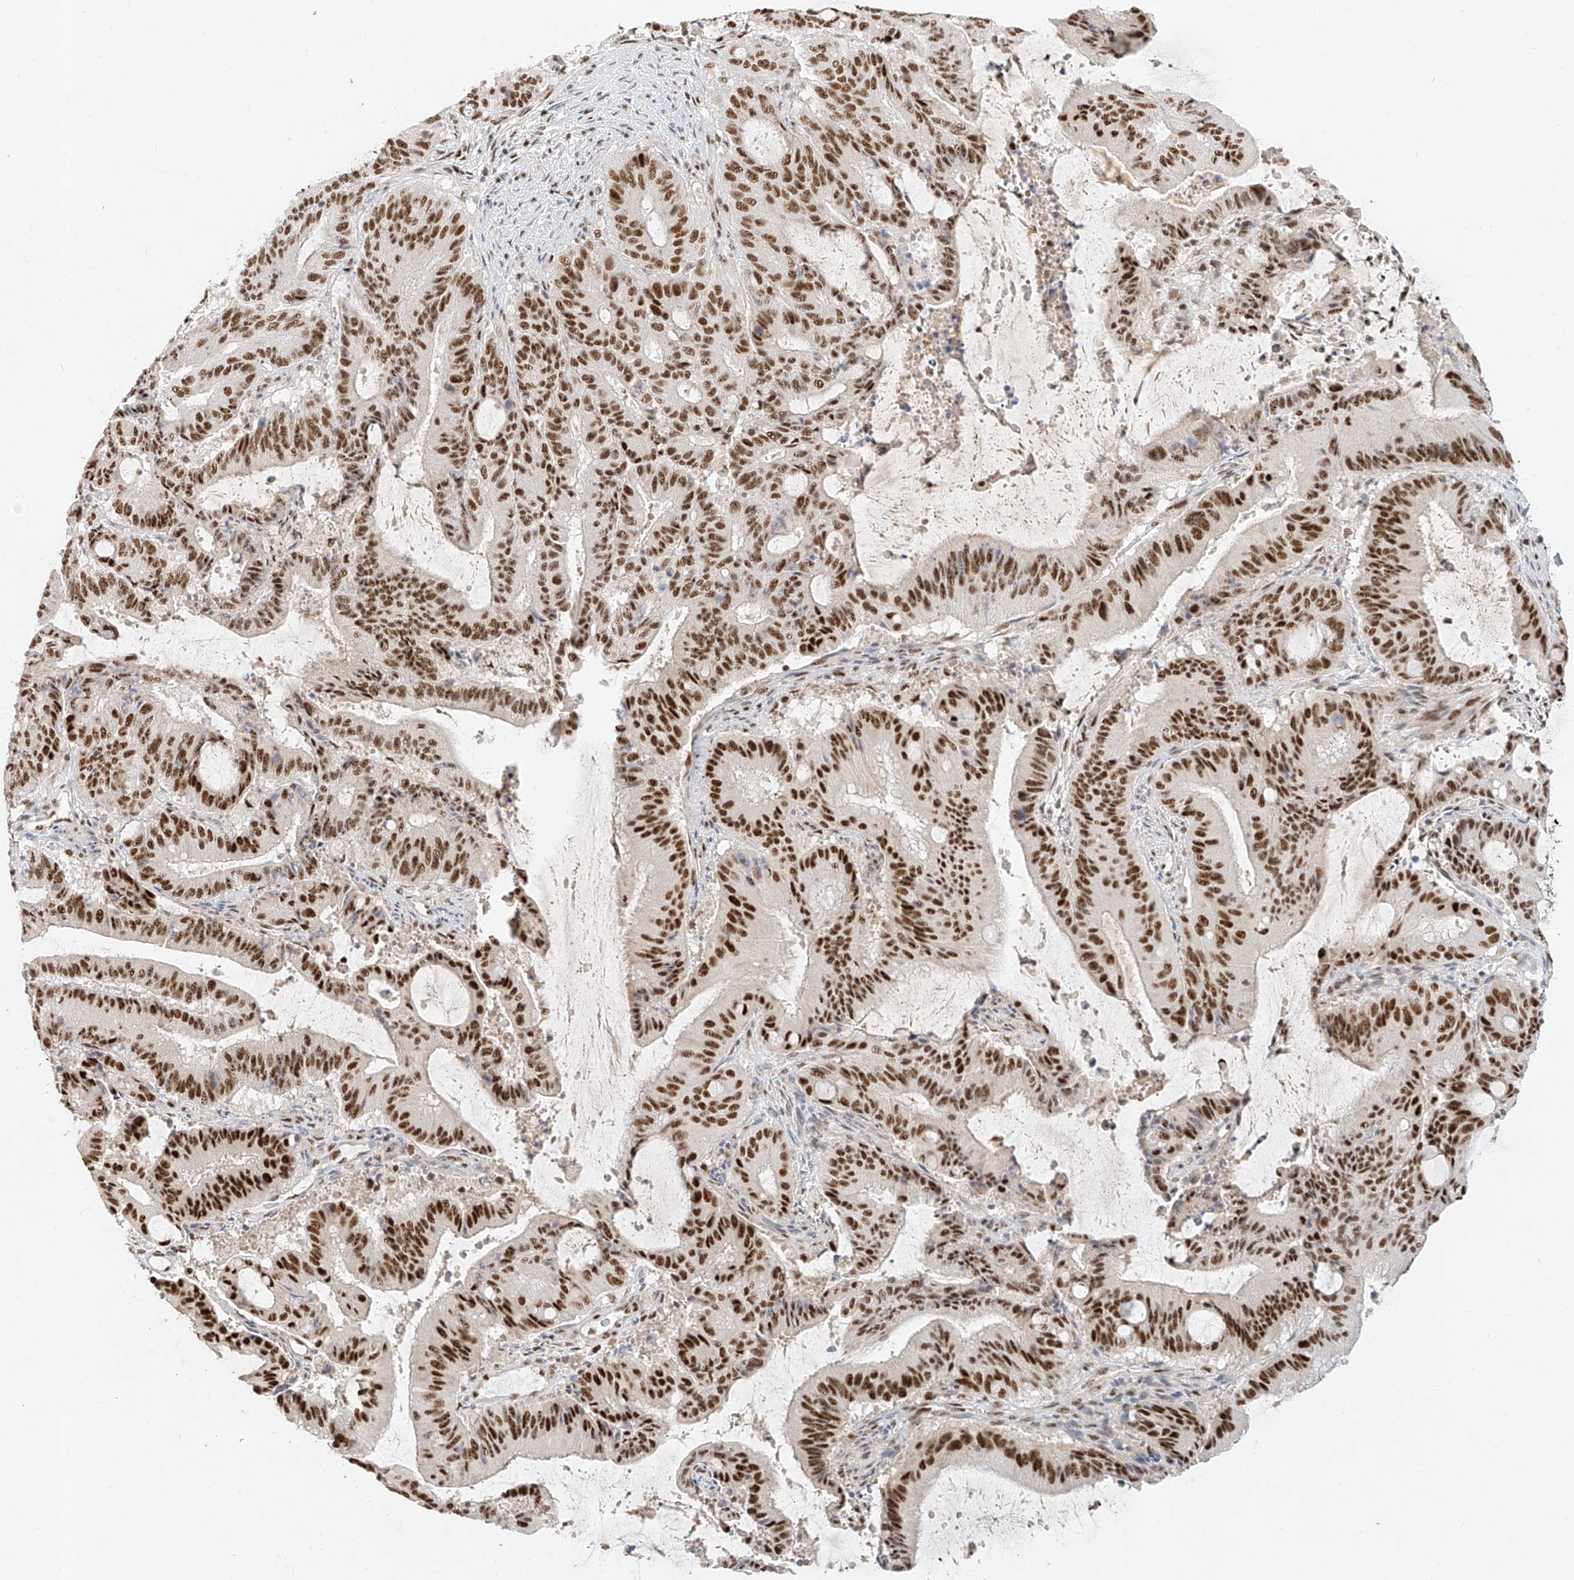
{"staining": {"intensity": "strong", "quantity": ">75%", "location": "nuclear"}, "tissue": "liver cancer", "cell_type": "Tumor cells", "image_type": "cancer", "snomed": [{"axis": "morphology", "description": "Normal tissue, NOS"}, {"axis": "morphology", "description": "Cholangiocarcinoma"}, {"axis": "topography", "description": "Liver"}, {"axis": "topography", "description": "Peripheral nerve tissue"}], "caption": "About >75% of tumor cells in human liver cancer (cholangiocarcinoma) exhibit strong nuclear protein expression as visualized by brown immunohistochemical staining.", "gene": "CXorf58", "patient": {"sex": "female", "age": 73}}